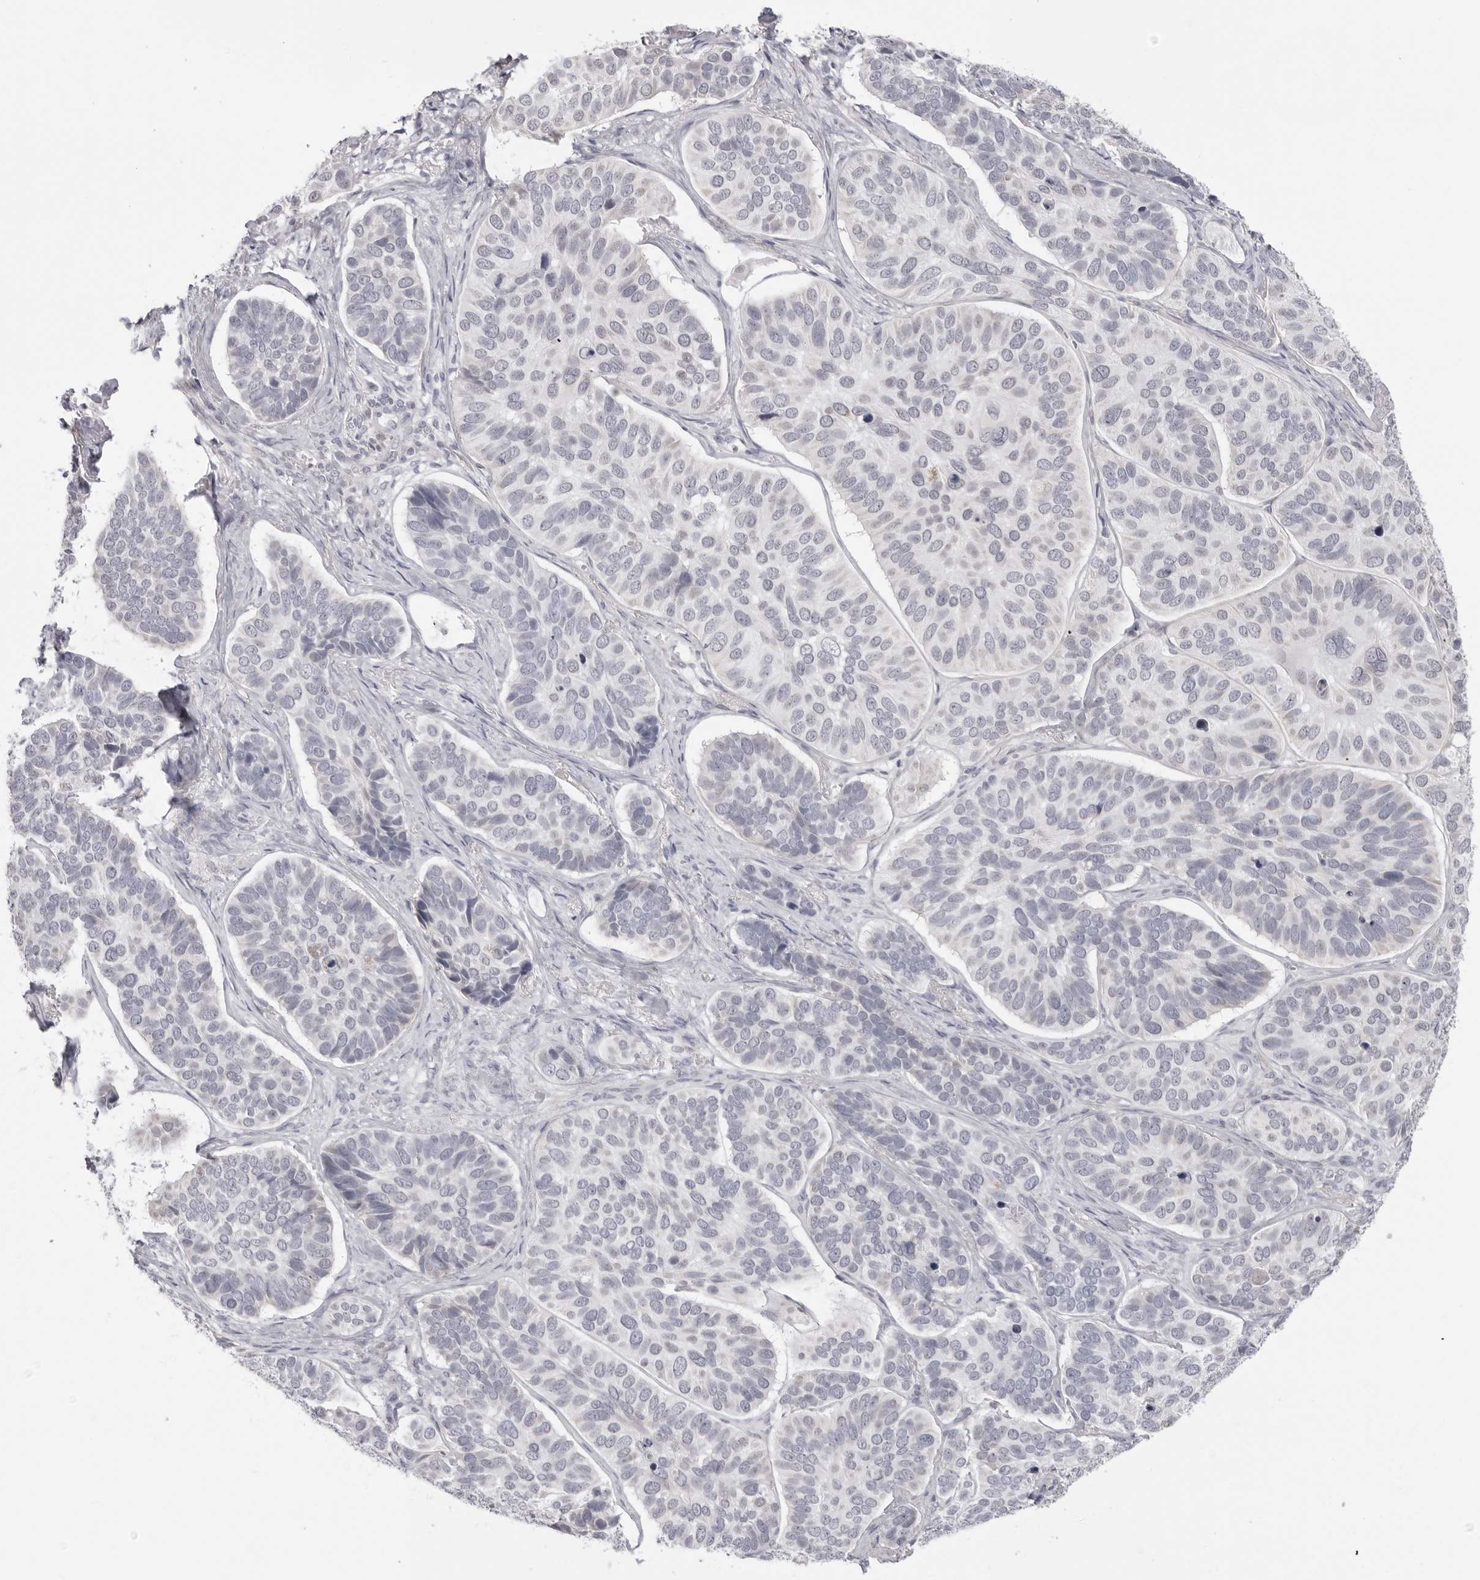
{"staining": {"intensity": "negative", "quantity": "none", "location": "none"}, "tissue": "skin cancer", "cell_type": "Tumor cells", "image_type": "cancer", "snomed": [{"axis": "morphology", "description": "Basal cell carcinoma"}, {"axis": "topography", "description": "Skin"}], "caption": "Basal cell carcinoma (skin) was stained to show a protein in brown. There is no significant positivity in tumor cells.", "gene": "ACP6", "patient": {"sex": "male", "age": 62}}